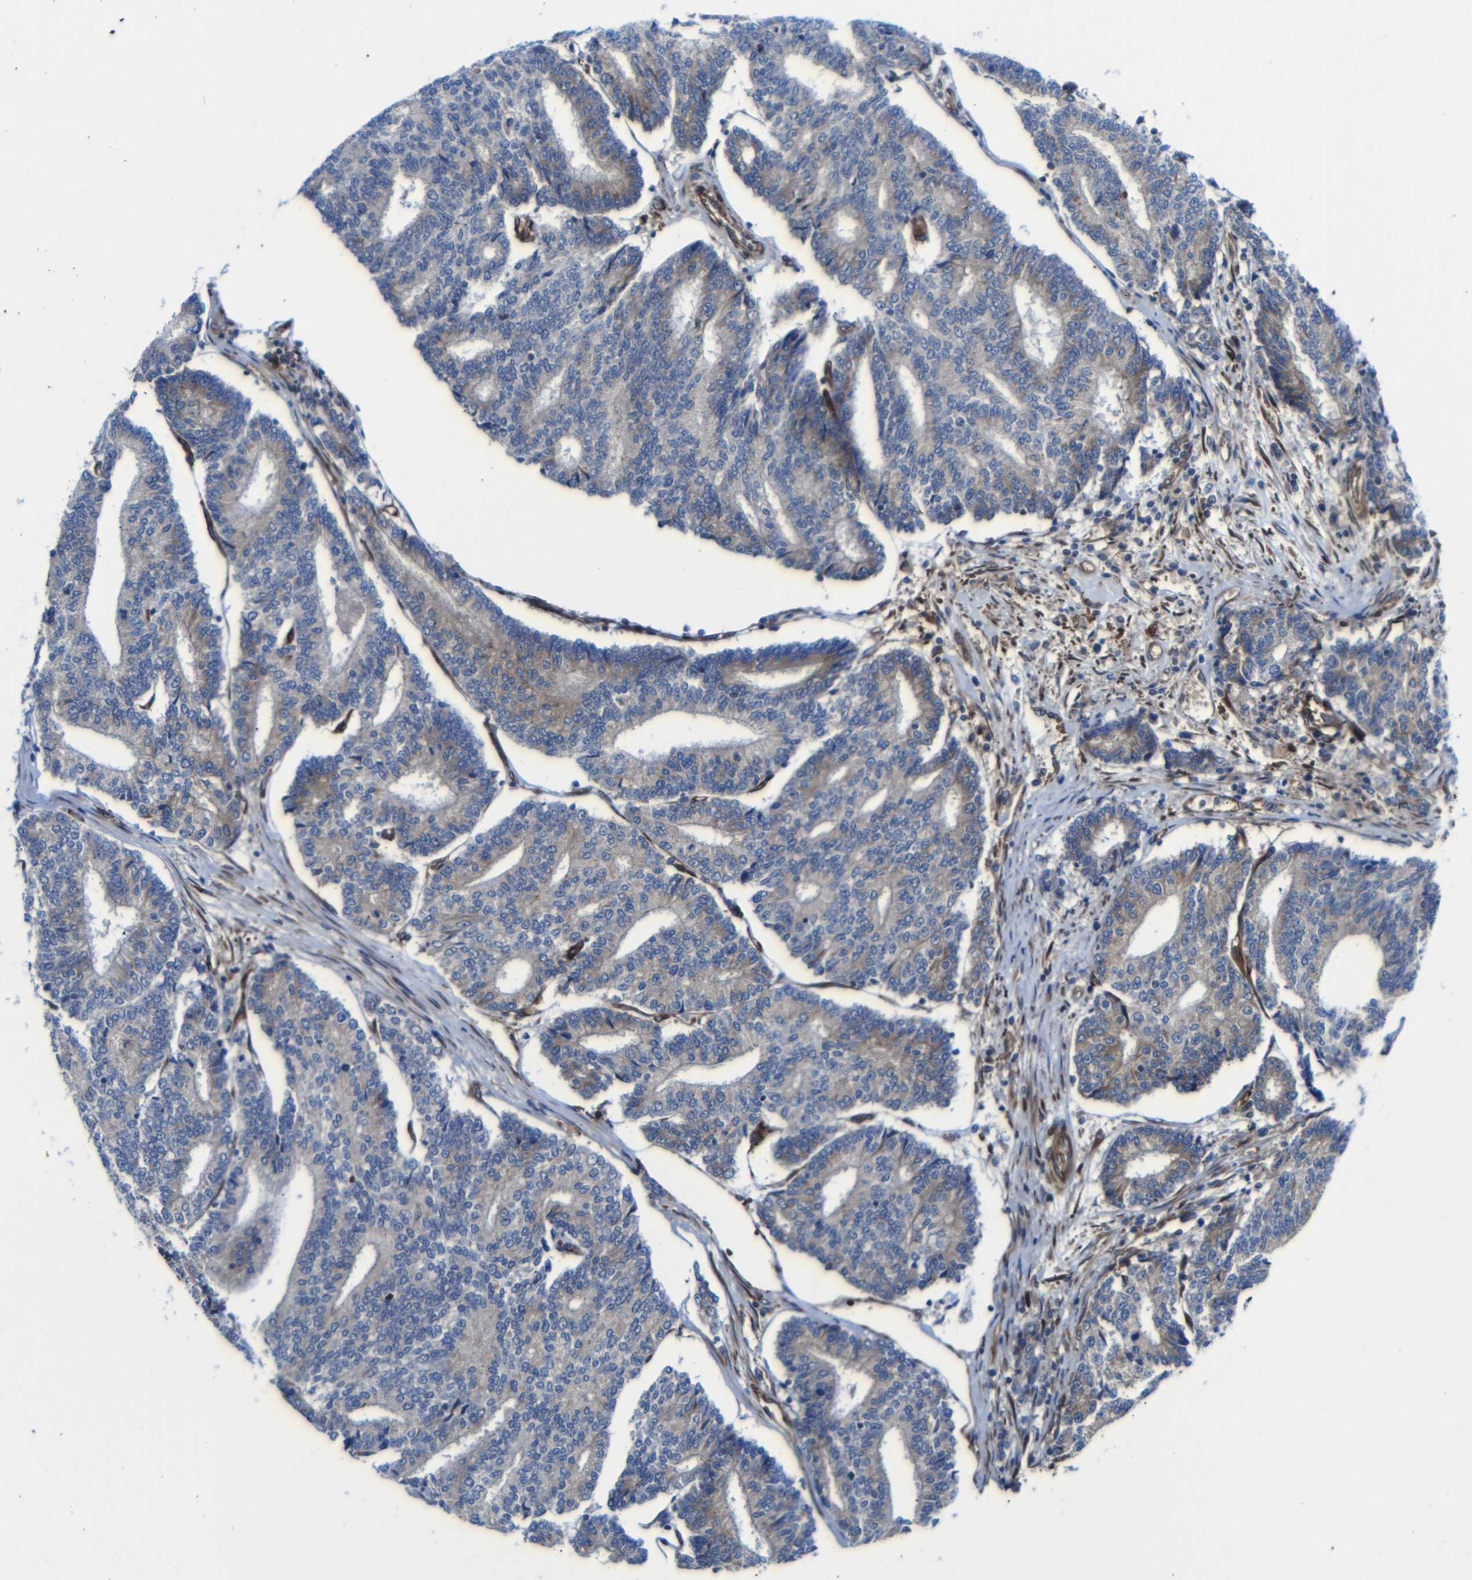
{"staining": {"intensity": "moderate", "quantity": "<25%", "location": "cytoplasmic/membranous"}, "tissue": "prostate cancer", "cell_type": "Tumor cells", "image_type": "cancer", "snomed": [{"axis": "morphology", "description": "Normal tissue, NOS"}, {"axis": "morphology", "description": "Adenocarcinoma, High grade"}, {"axis": "topography", "description": "Prostate"}, {"axis": "topography", "description": "Seminal veicle"}], "caption": "Approximately <25% of tumor cells in human prostate adenocarcinoma (high-grade) exhibit moderate cytoplasmic/membranous protein expression as visualized by brown immunohistochemical staining.", "gene": "PARP14", "patient": {"sex": "male", "age": 55}}